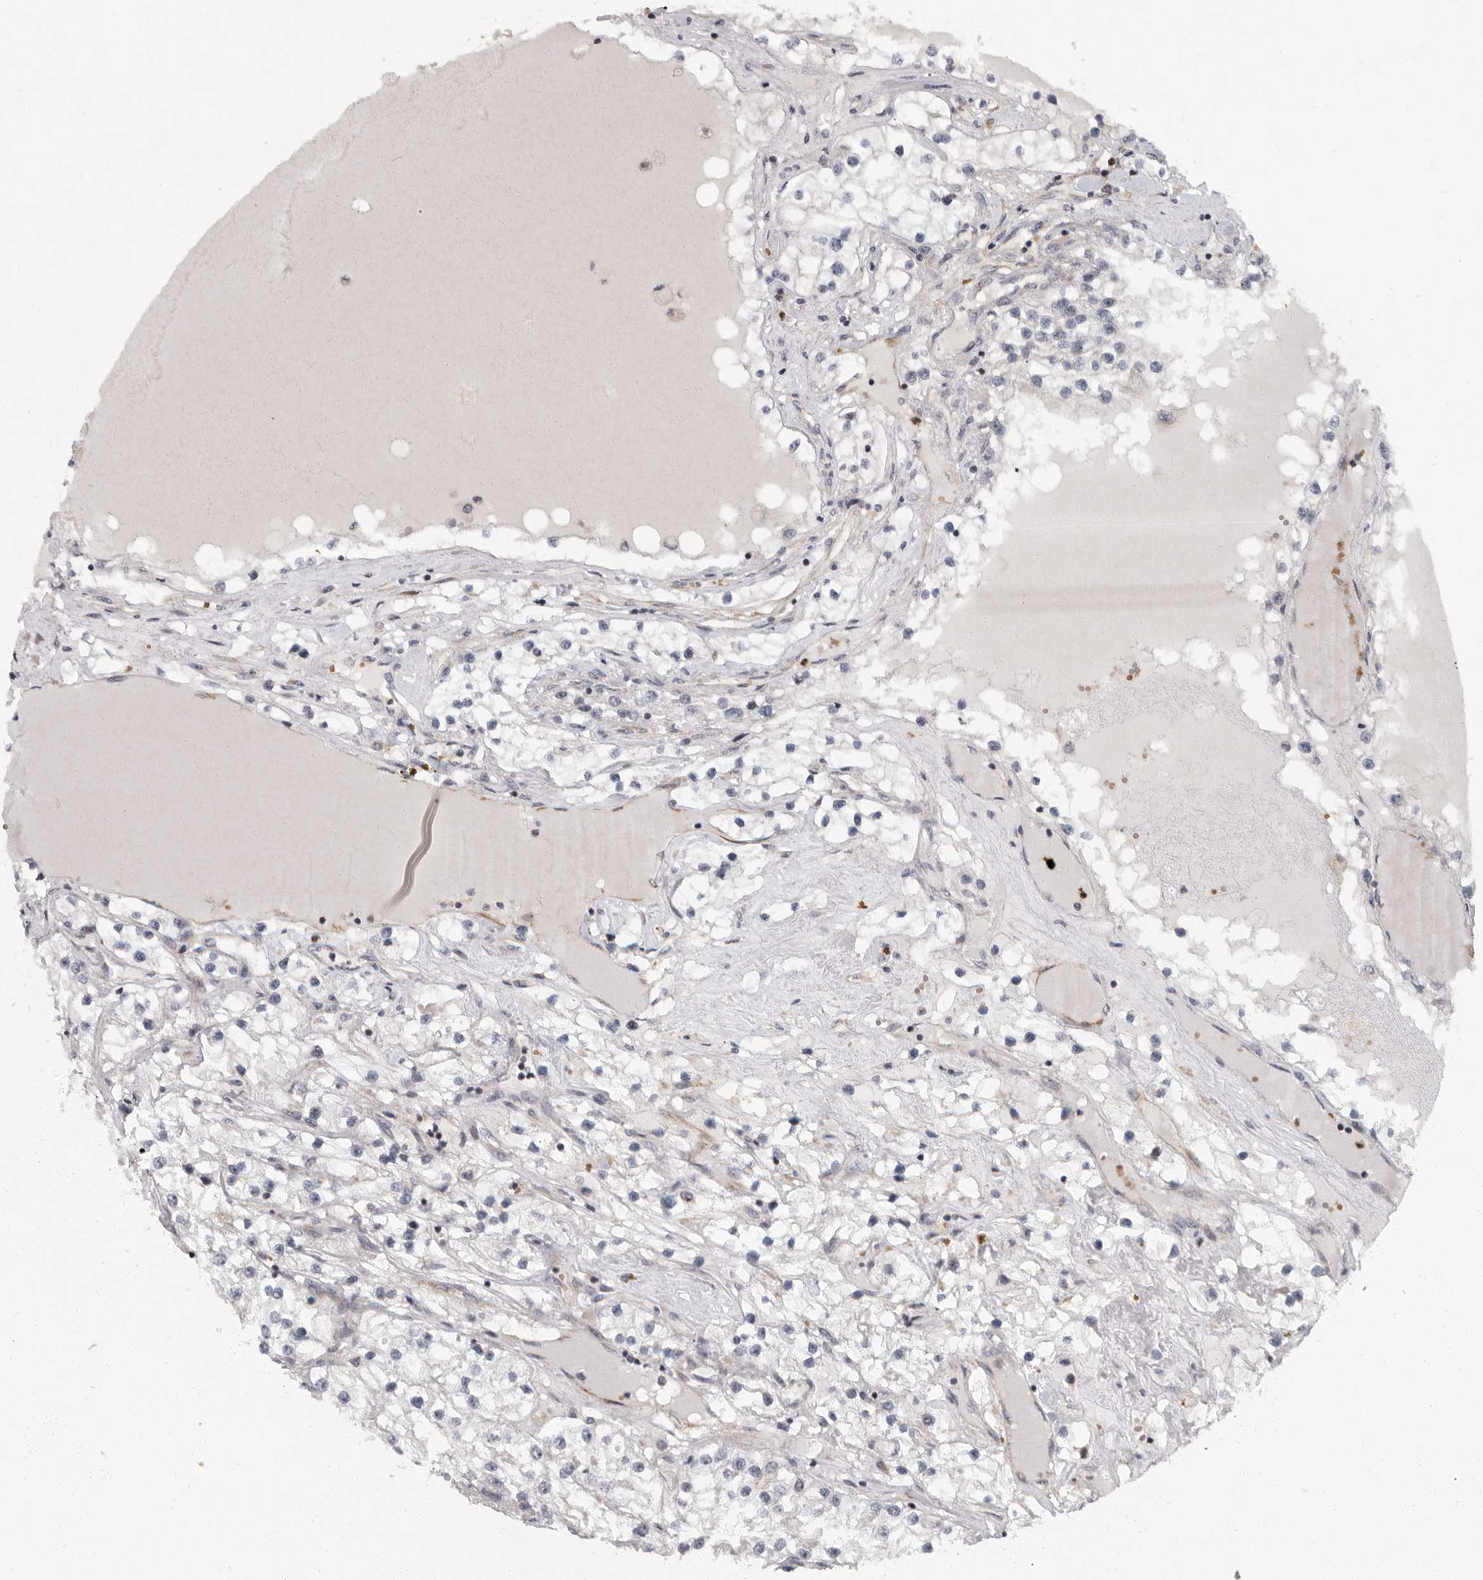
{"staining": {"intensity": "negative", "quantity": "none", "location": "none"}, "tissue": "renal cancer", "cell_type": "Tumor cells", "image_type": "cancer", "snomed": [{"axis": "morphology", "description": "Adenocarcinoma, NOS"}, {"axis": "topography", "description": "Kidney"}], "caption": "Tumor cells show no significant protein expression in renal cancer (adenocarcinoma).", "gene": "PDCD11", "patient": {"sex": "male", "age": 68}}